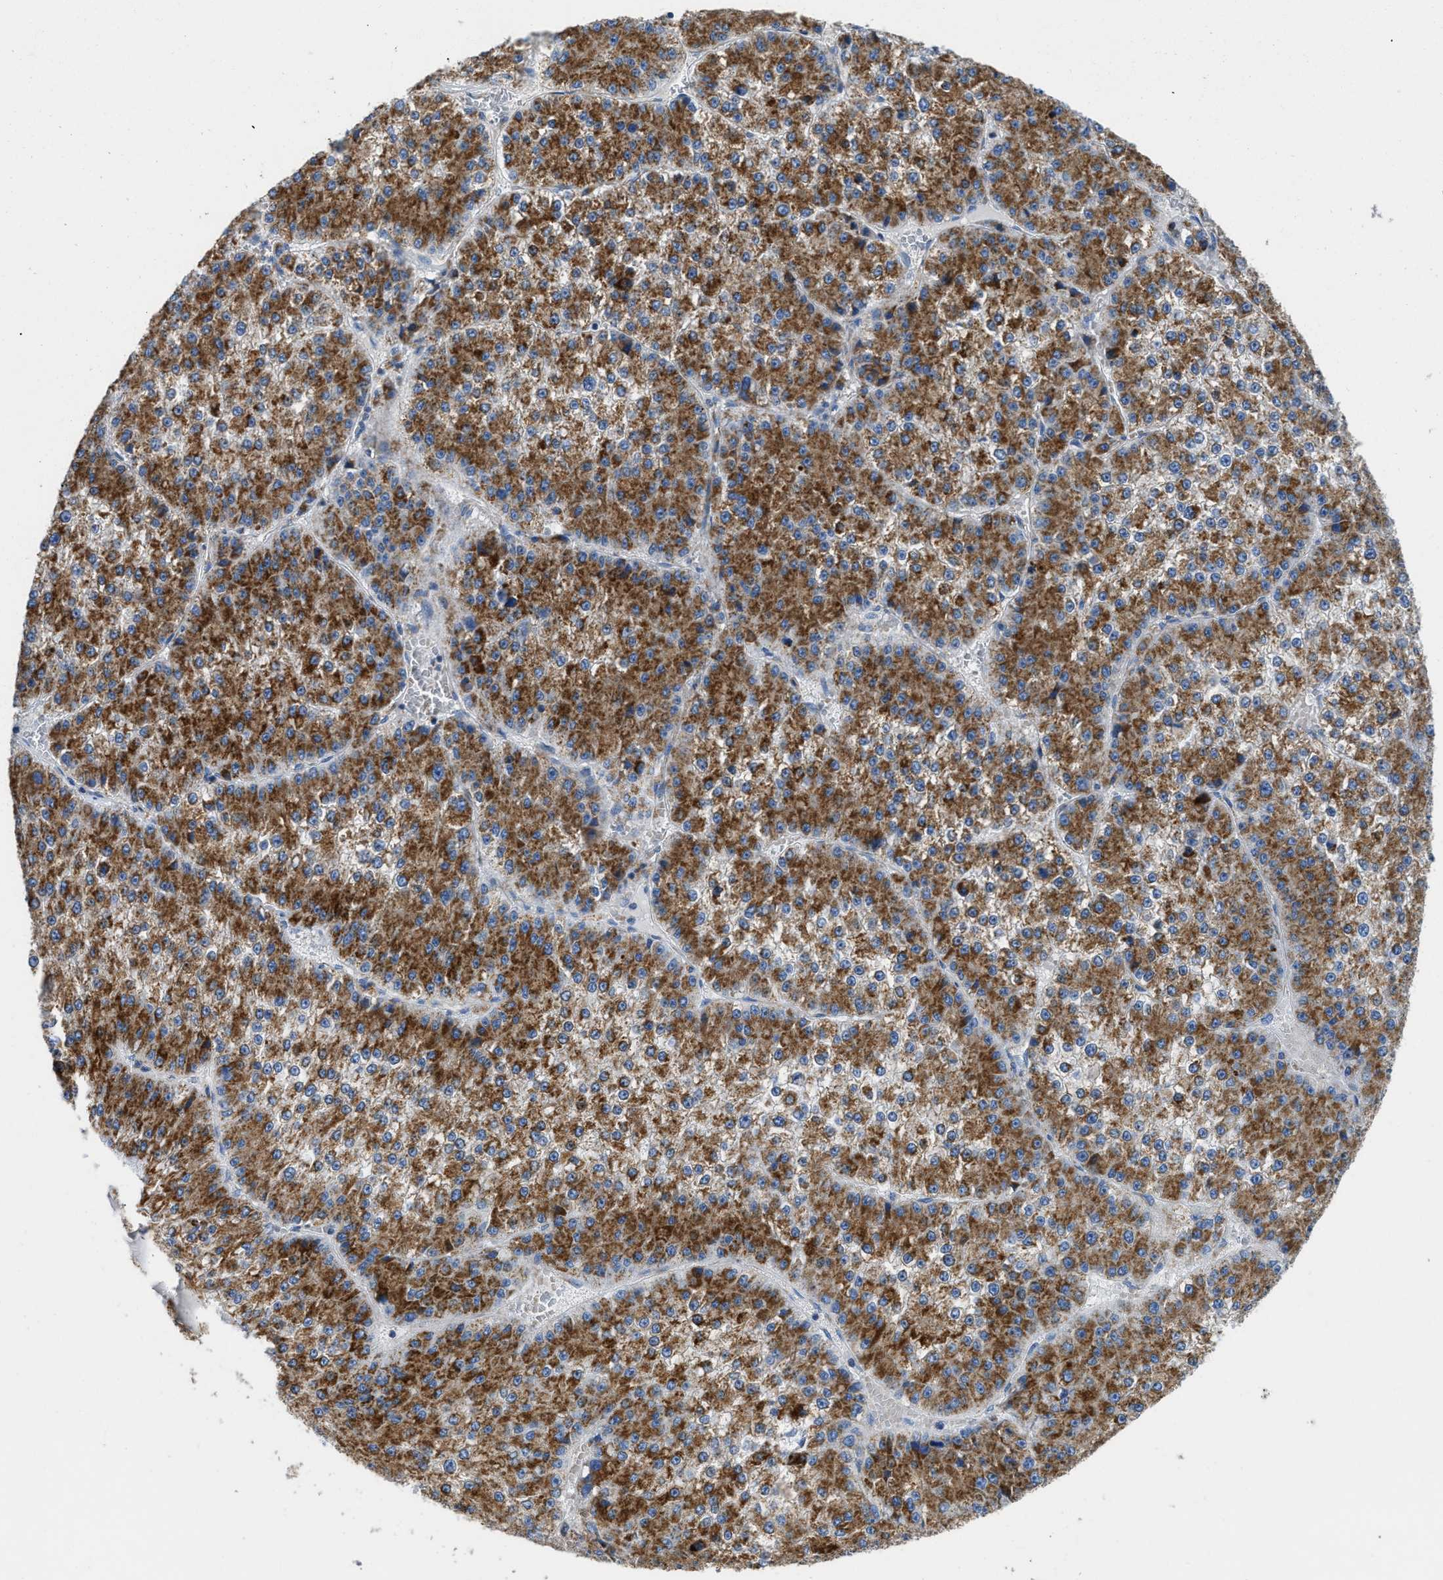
{"staining": {"intensity": "strong", "quantity": ">75%", "location": "cytoplasmic/membranous"}, "tissue": "liver cancer", "cell_type": "Tumor cells", "image_type": "cancer", "snomed": [{"axis": "morphology", "description": "Carcinoma, Hepatocellular, NOS"}, {"axis": "topography", "description": "Liver"}], "caption": "Immunohistochemistry (IHC) histopathology image of neoplastic tissue: human liver cancer stained using IHC exhibits high levels of strong protein expression localized specifically in the cytoplasmic/membranous of tumor cells, appearing as a cytoplasmic/membranous brown color.", "gene": "SLC25A13", "patient": {"sex": "female", "age": 73}}